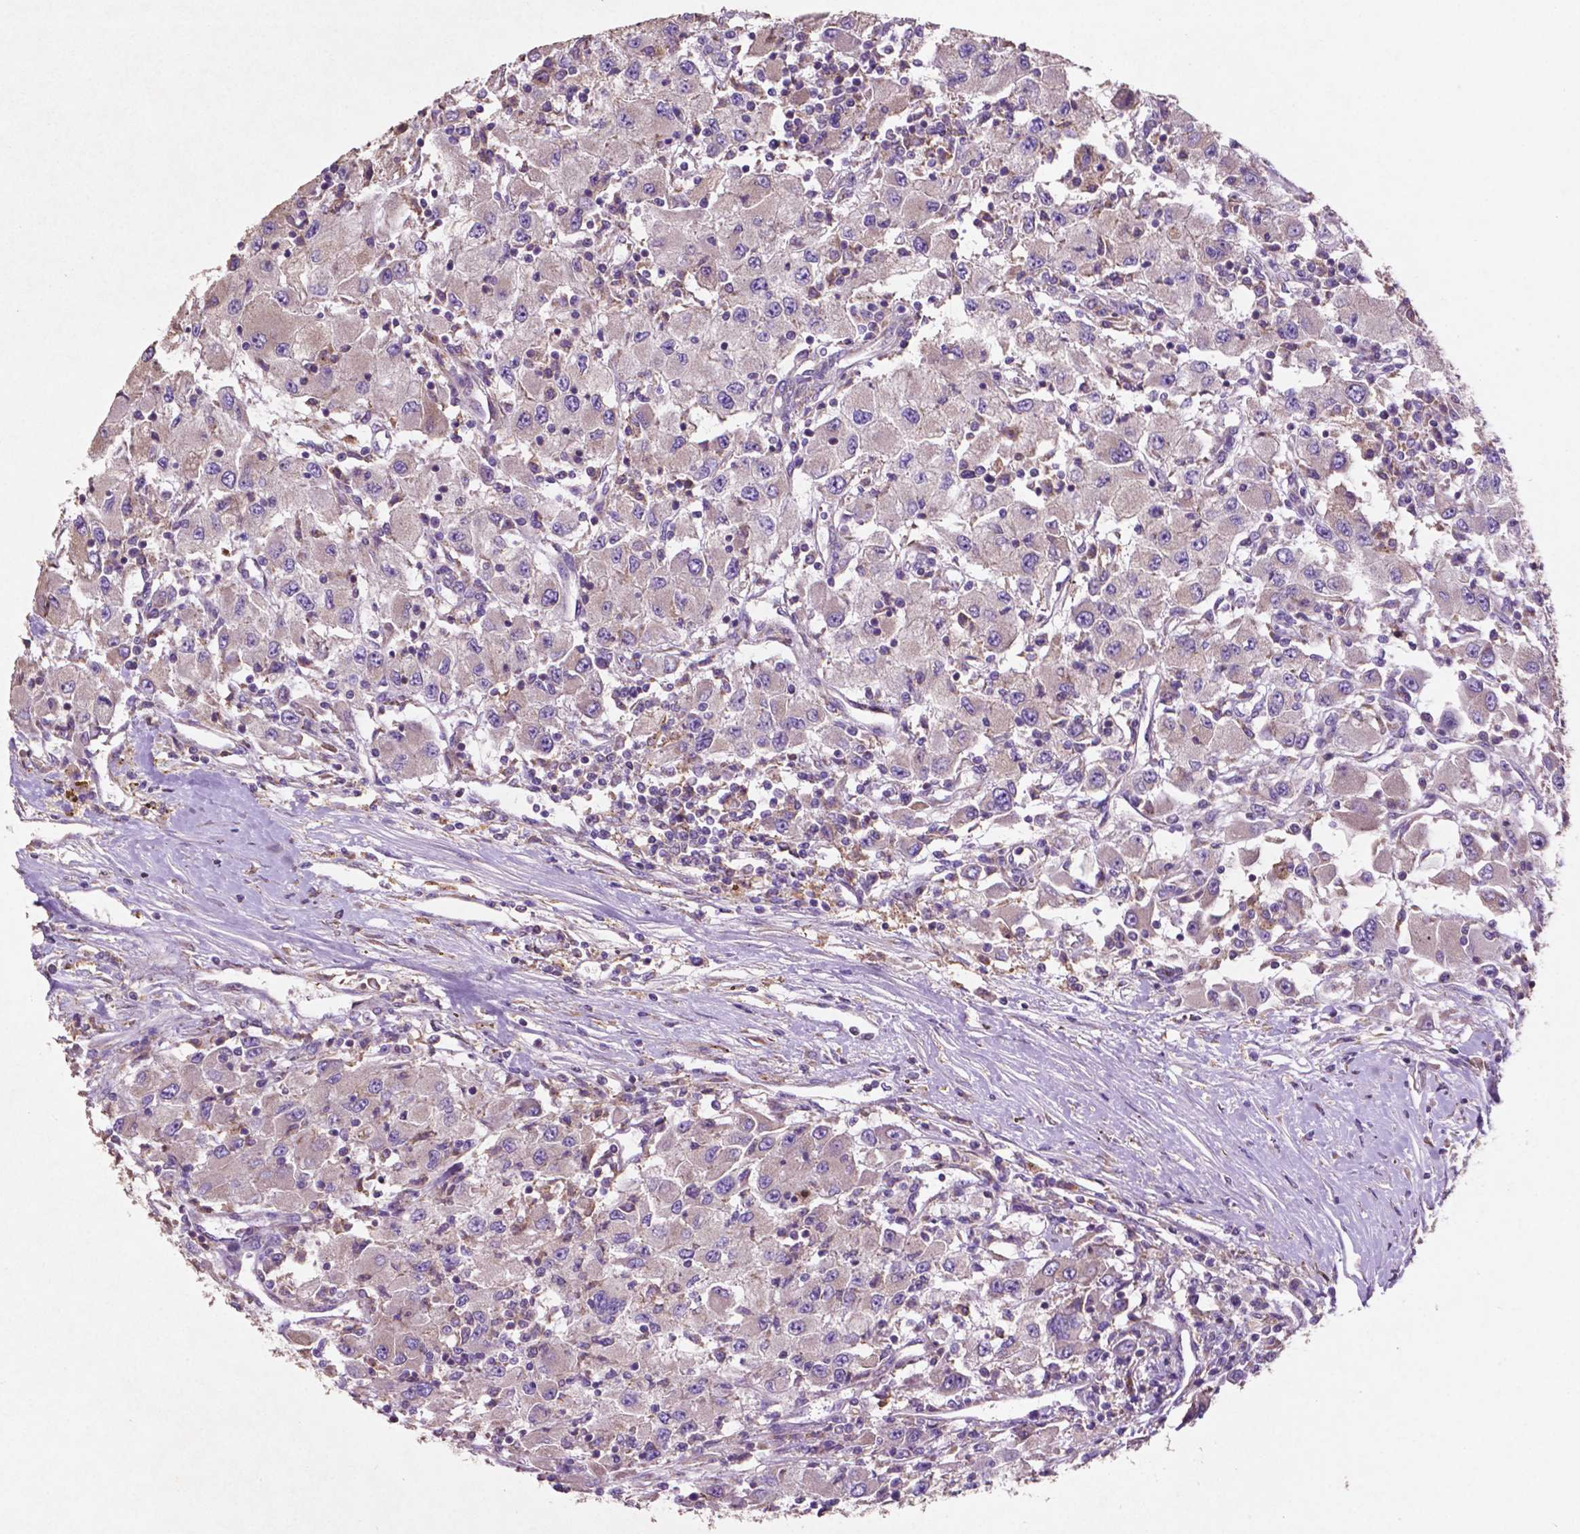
{"staining": {"intensity": "negative", "quantity": "none", "location": "none"}, "tissue": "renal cancer", "cell_type": "Tumor cells", "image_type": "cancer", "snomed": [{"axis": "morphology", "description": "Adenocarcinoma, NOS"}, {"axis": "topography", "description": "Kidney"}], "caption": "The immunohistochemistry (IHC) image has no significant positivity in tumor cells of renal cancer tissue.", "gene": "MBTPS1", "patient": {"sex": "female", "age": 67}}